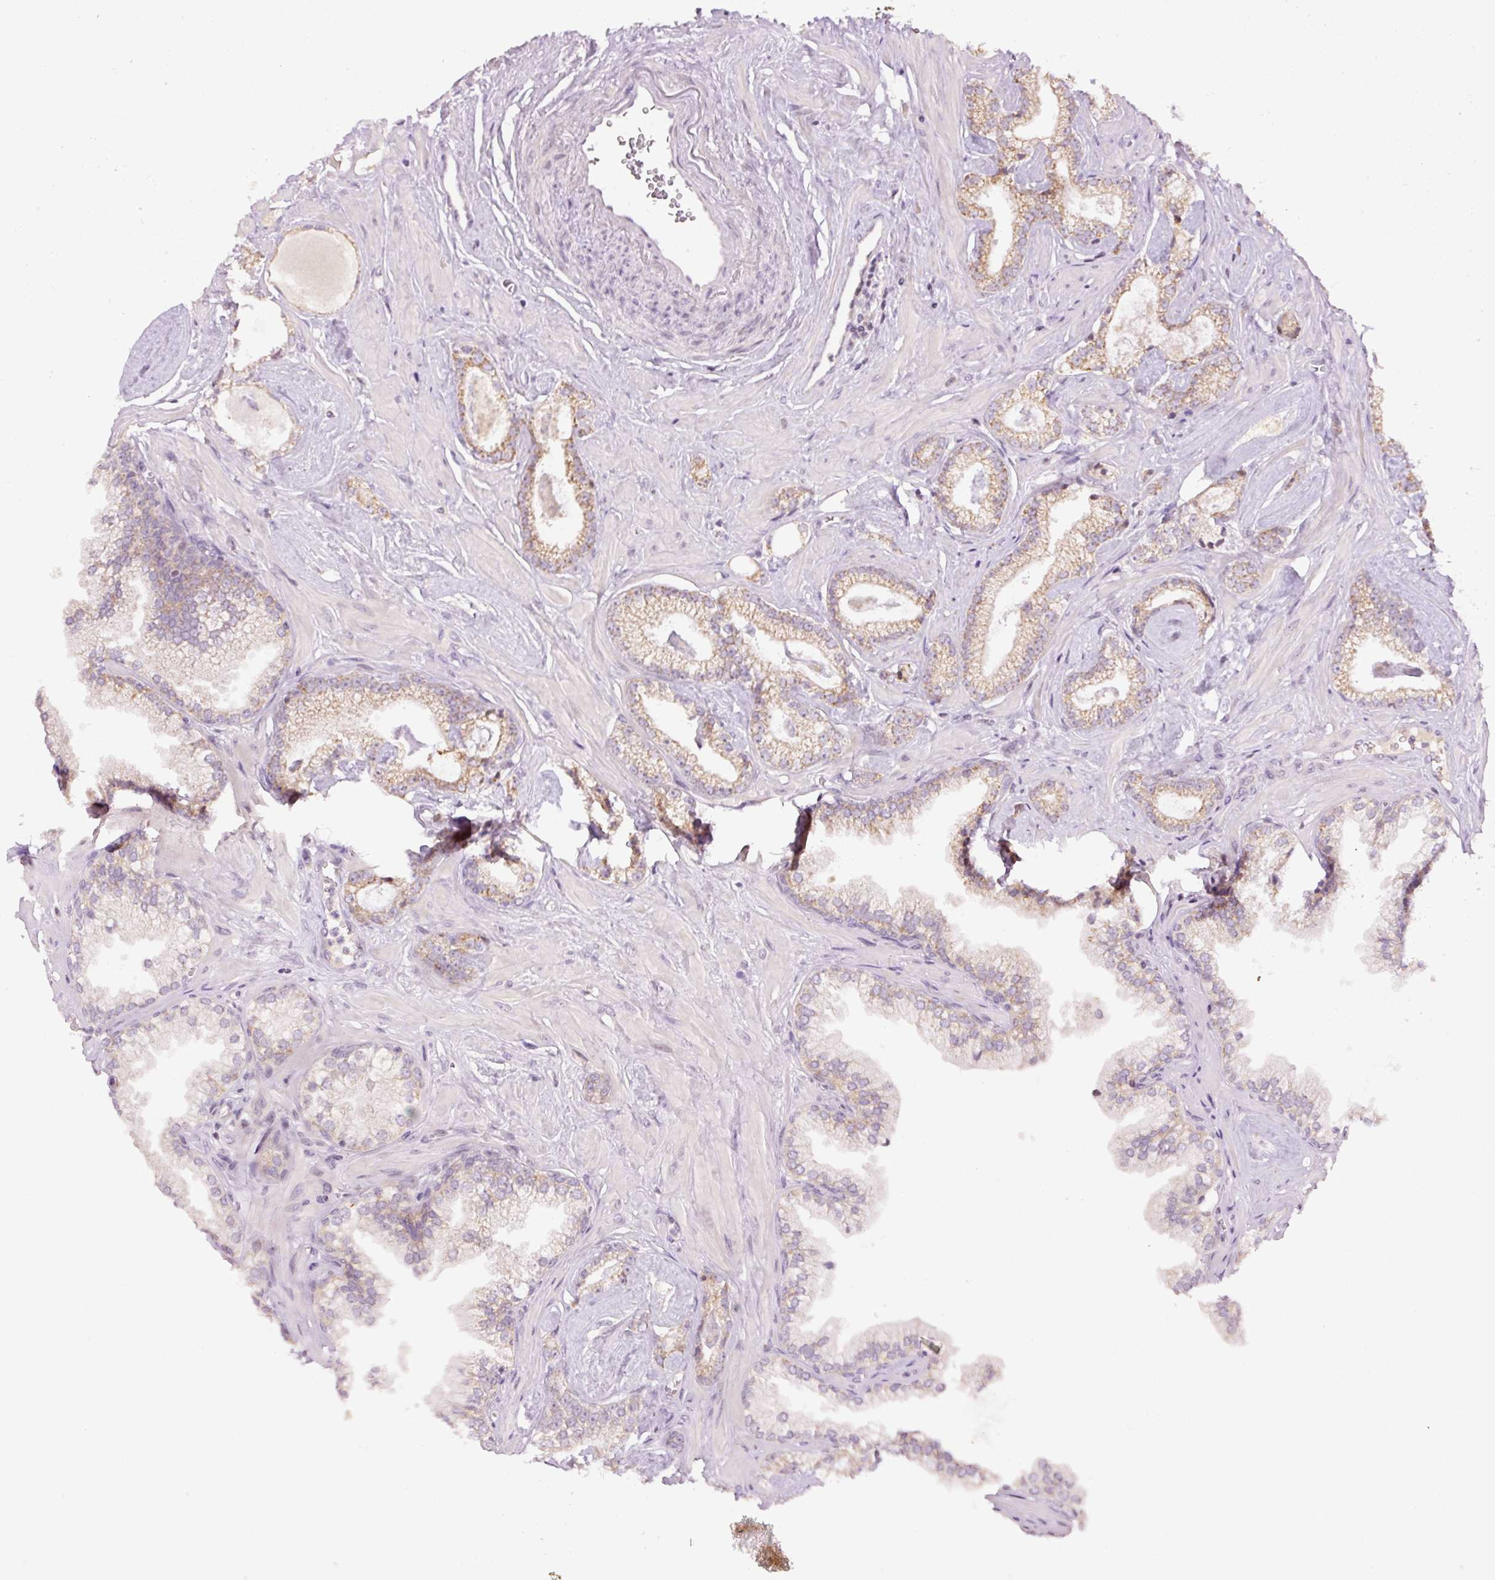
{"staining": {"intensity": "moderate", "quantity": ">75%", "location": "cytoplasmic/membranous"}, "tissue": "prostate cancer", "cell_type": "Tumor cells", "image_type": "cancer", "snomed": [{"axis": "morphology", "description": "Adenocarcinoma, Low grade"}, {"axis": "topography", "description": "Prostate"}], "caption": "Moderate cytoplasmic/membranous protein staining is identified in about >75% of tumor cells in prostate cancer (adenocarcinoma (low-grade)).", "gene": "ABHD11", "patient": {"sex": "male", "age": 60}}